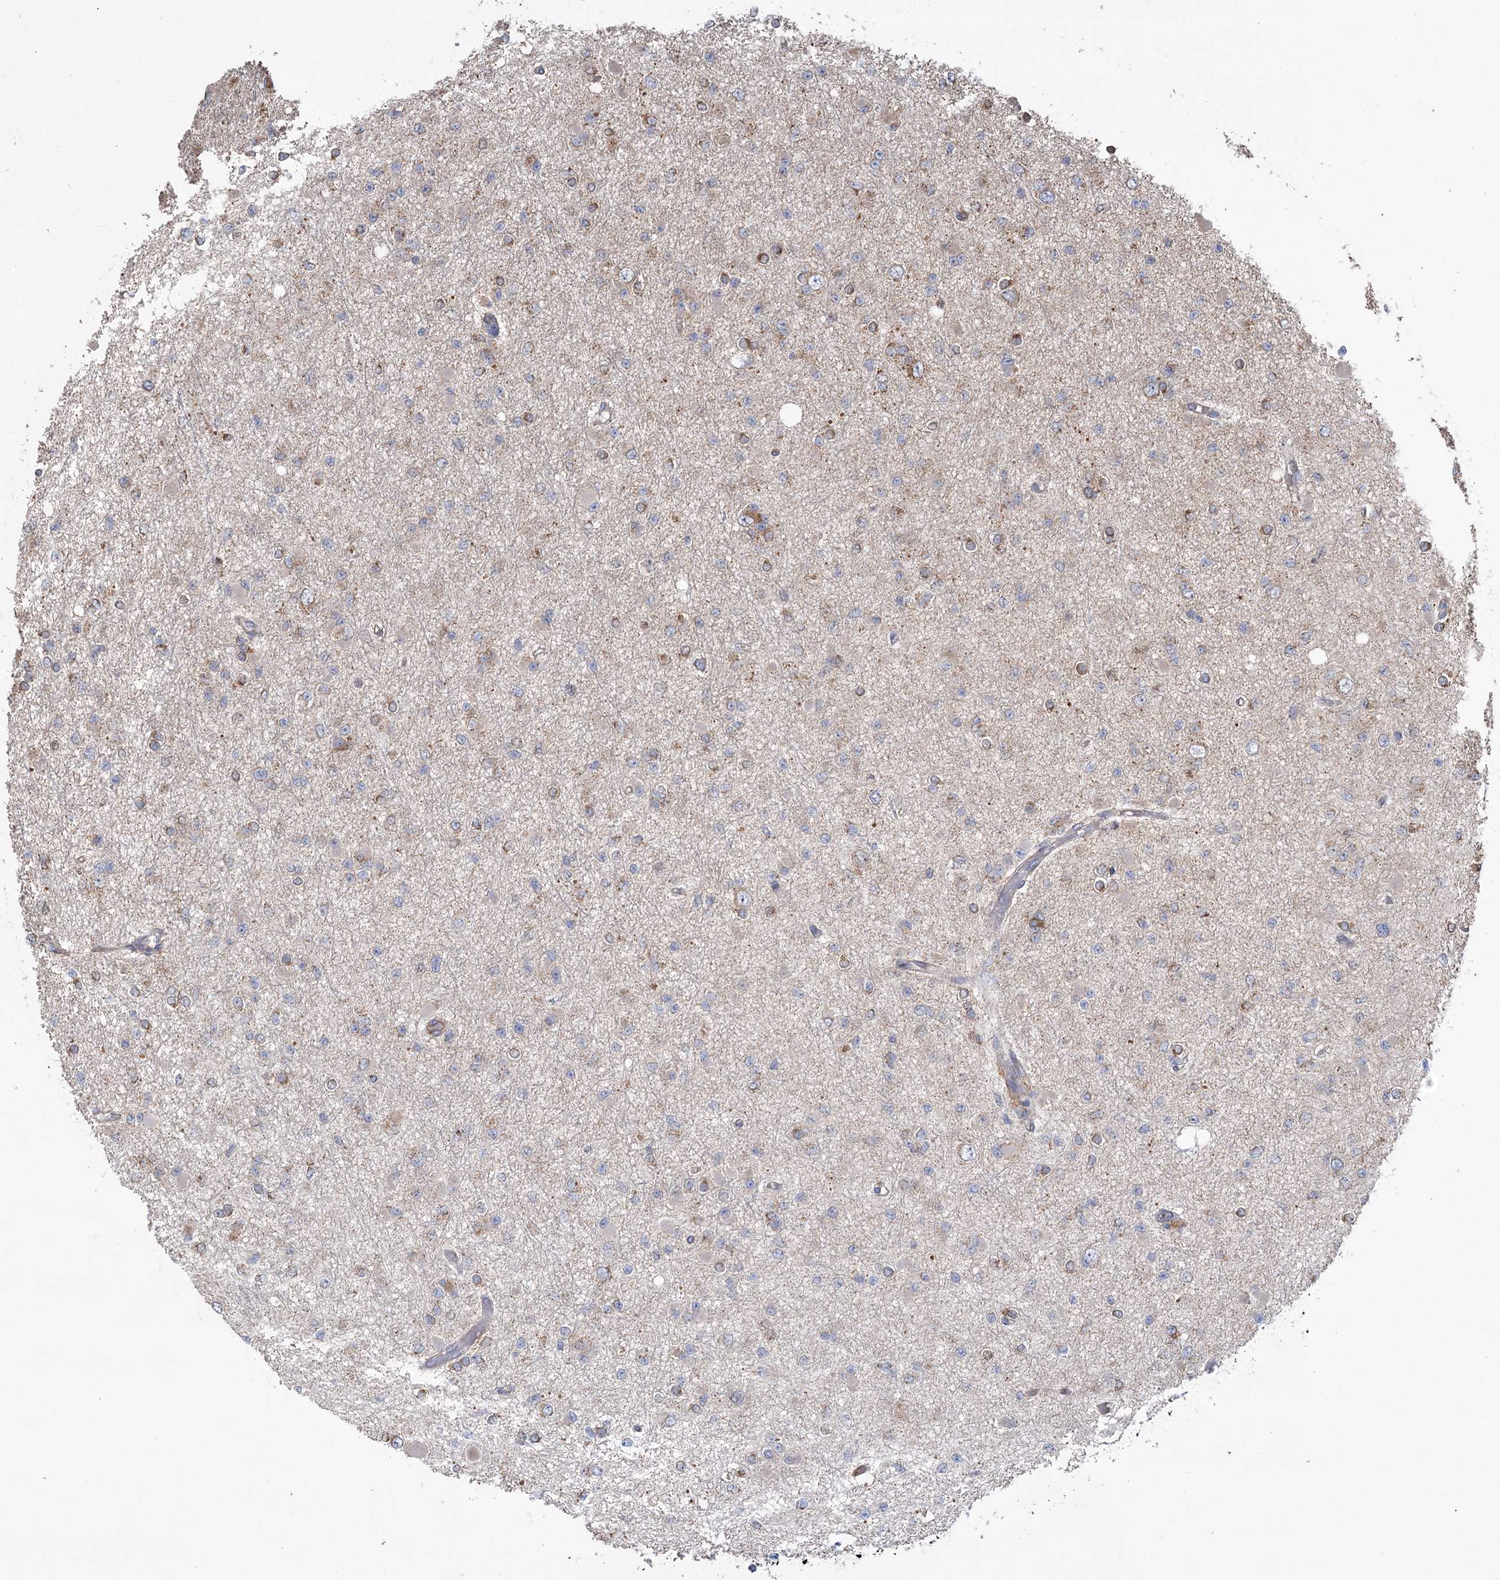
{"staining": {"intensity": "moderate", "quantity": "<25%", "location": "cytoplasmic/membranous"}, "tissue": "glioma", "cell_type": "Tumor cells", "image_type": "cancer", "snomed": [{"axis": "morphology", "description": "Glioma, malignant, Low grade"}, {"axis": "topography", "description": "Brain"}], "caption": "Malignant glioma (low-grade) stained for a protein (brown) reveals moderate cytoplasmic/membranous positive expression in about <25% of tumor cells.", "gene": "RWDD4", "patient": {"sex": "female", "age": 22}}